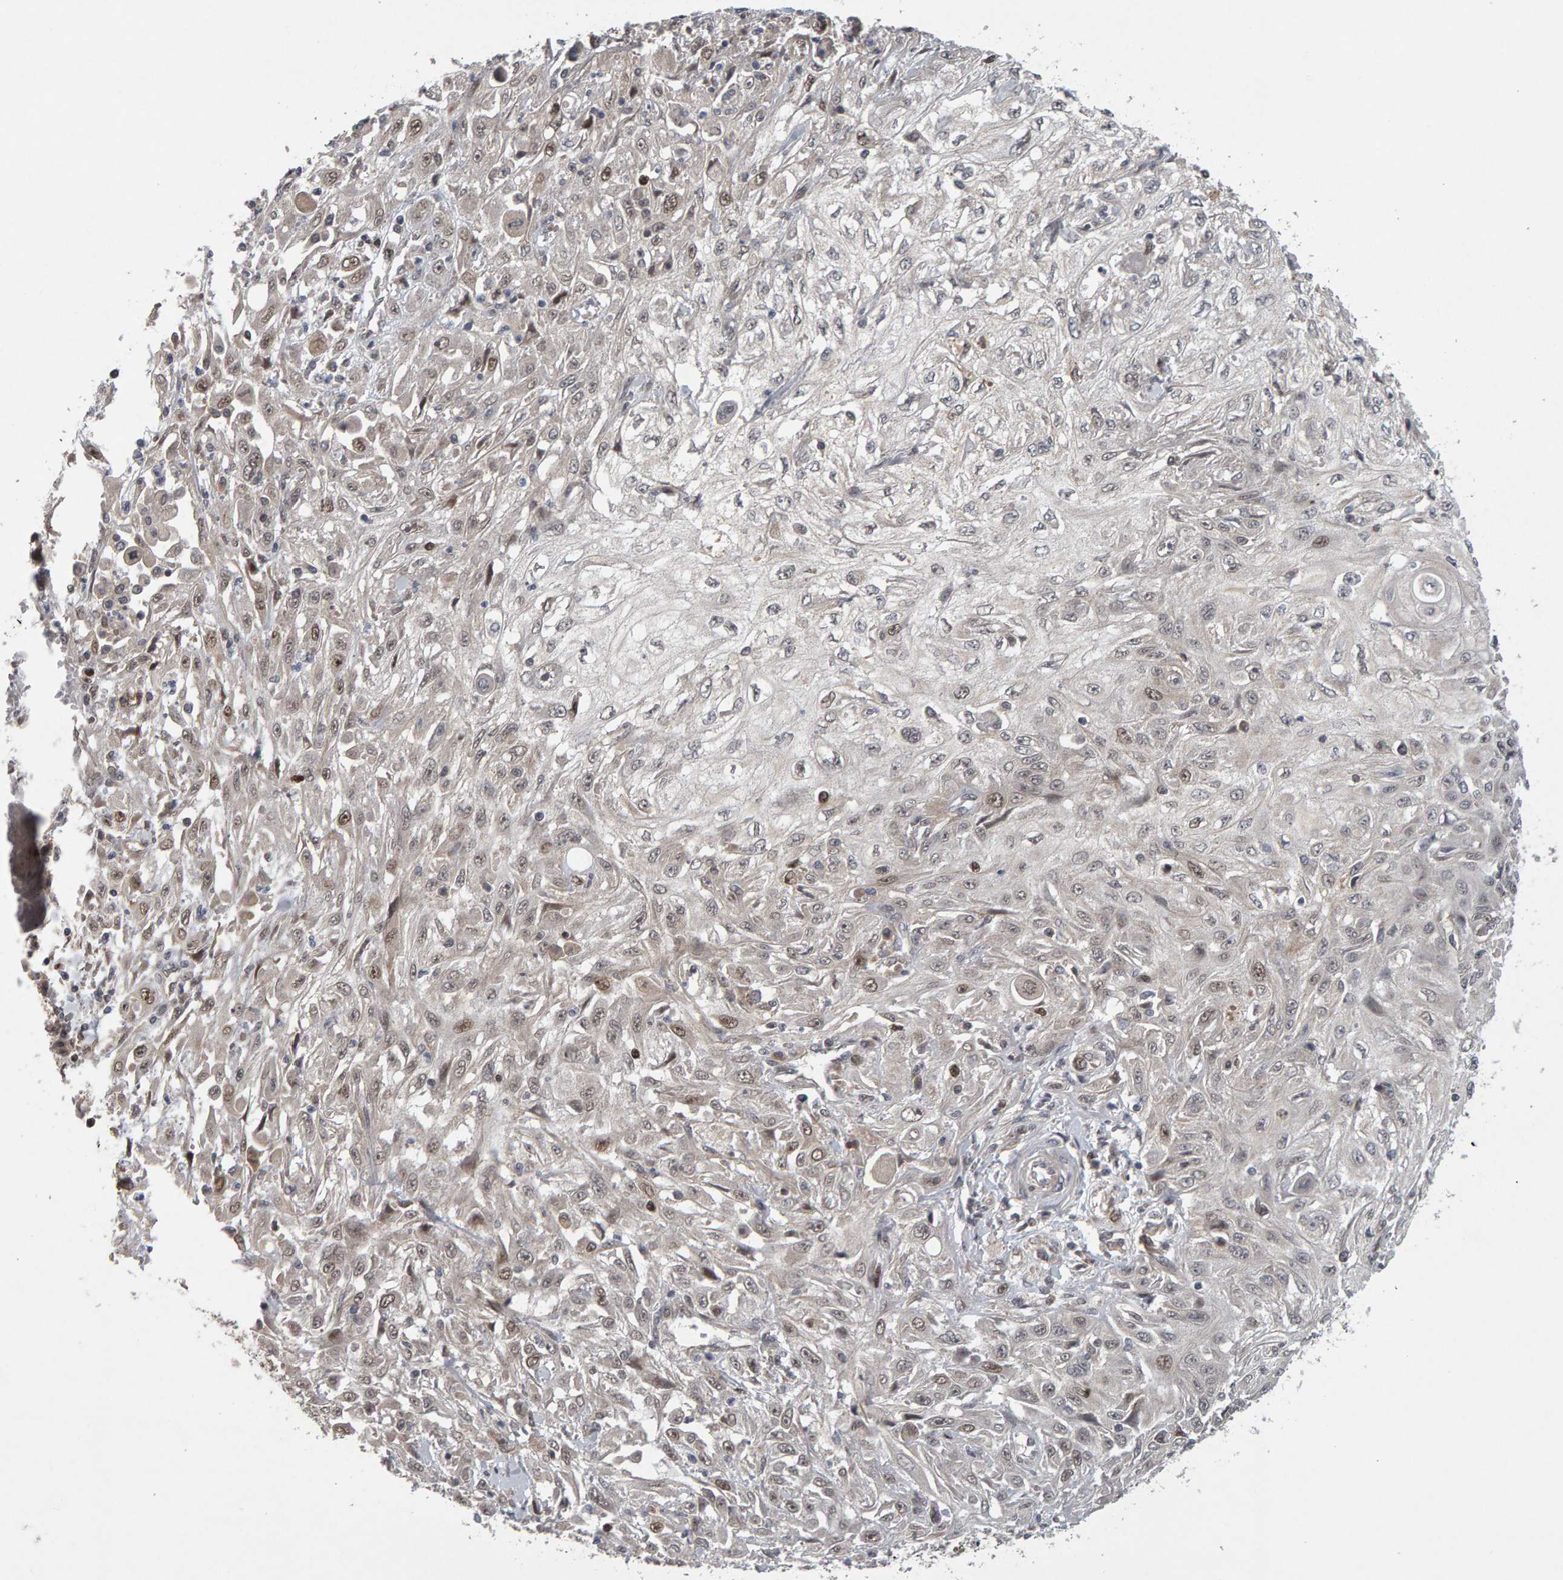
{"staining": {"intensity": "weak", "quantity": "25%-75%", "location": "cytoplasmic/membranous,nuclear"}, "tissue": "skin cancer", "cell_type": "Tumor cells", "image_type": "cancer", "snomed": [{"axis": "morphology", "description": "Squamous cell carcinoma, NOS"}, {"axis": "morphology", "description": "Squamous cell carcinoma, metastatic, NOS"}, {"axis": "topography", "description": "Skin"}, {"axis": "topography", "description": "Lymph node"}], "caption": "Skin cancer stained with a brown dye reveals weak cytoplasmic/membranous and nuclear positive staining in about 25%-75% of tumor cells.", "gene": "CDCA5", "patient": {"sex": "male", "age": 75}}